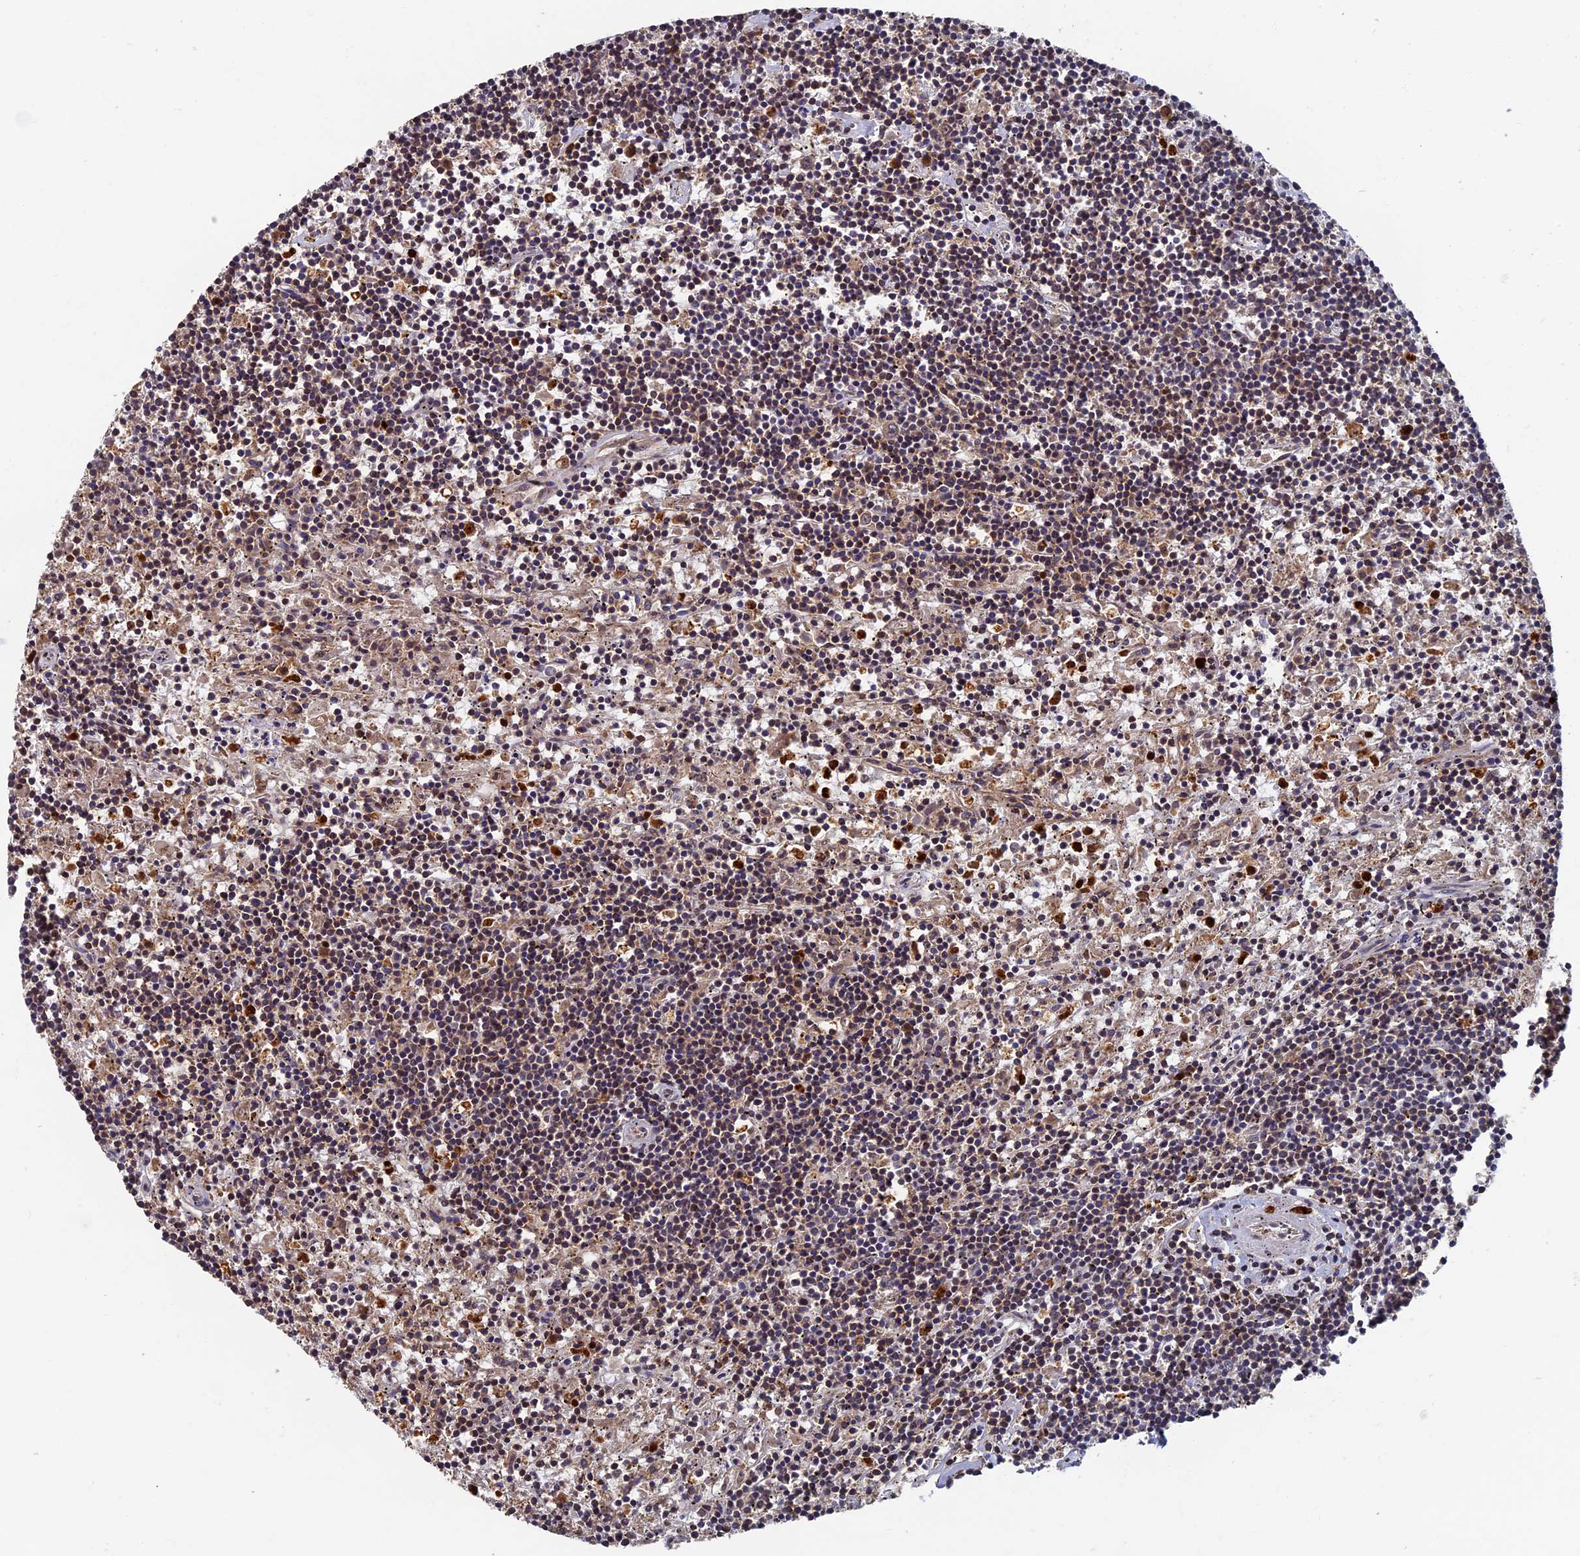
{"staining": {"intensity": "moderate", "quantity": "25%-75%", "location": "cytoplasmic/membranous"}, "tissue": "lymphoma", "cell_type": "Tumor cells", "image_type": "cancer", "snomed": [{"axis": "morphology", "description": "Malignant lymphoma, non-Hodgkin's type, Low grade"}, {"axis": "topography", "description": "Spleen"}], "caption": "Moderate cytoplasmic/membranous protein staining is appreciated in about 25%-75% of tumor cells in lymphoma. The protein of interest is stained brown, and the nuclei are stained in blue (DAB (3,3'-diaminobenzidine) IHC with brightfield microscopy, high magnification).", "gene": "TNK2", "patient": {"sex": "male", "age": 76}}